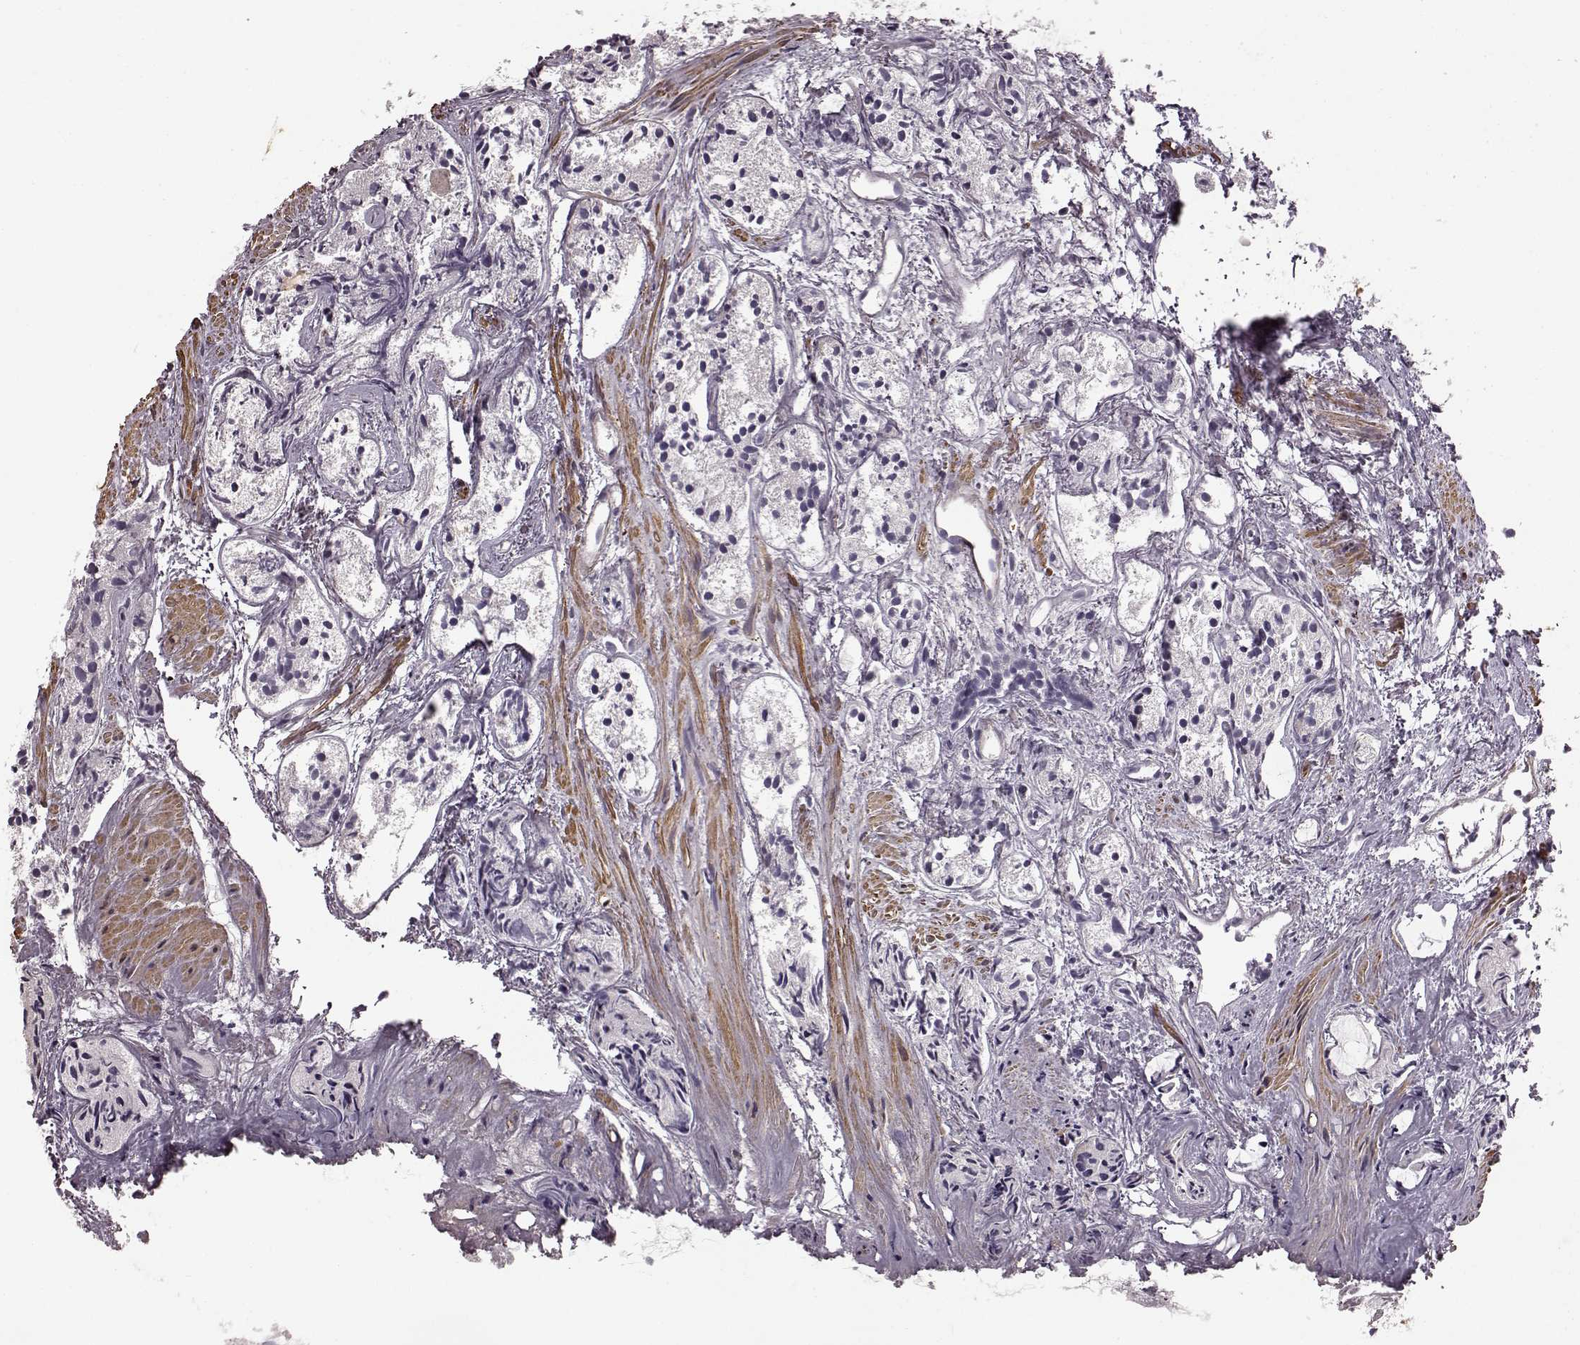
{"staining": {"intensity": "negative", "quantity": "none", "location": "none"}, "tissue": "prostate cancer", "cell_type": "Tumor cells", "image_type": "cancer", "snomed": [{"axis": "morphology", "description": "Adenocarcinoma, High grade"}, {"axis": "topography", "description": "Prostate"}], "caption": "The image shows no significant positivity in tumor cells of adenocarcinoma (high-grade) (prostate).", "gene": "SLCO3A1", "patient": {"sex": "male", "age": 85}}